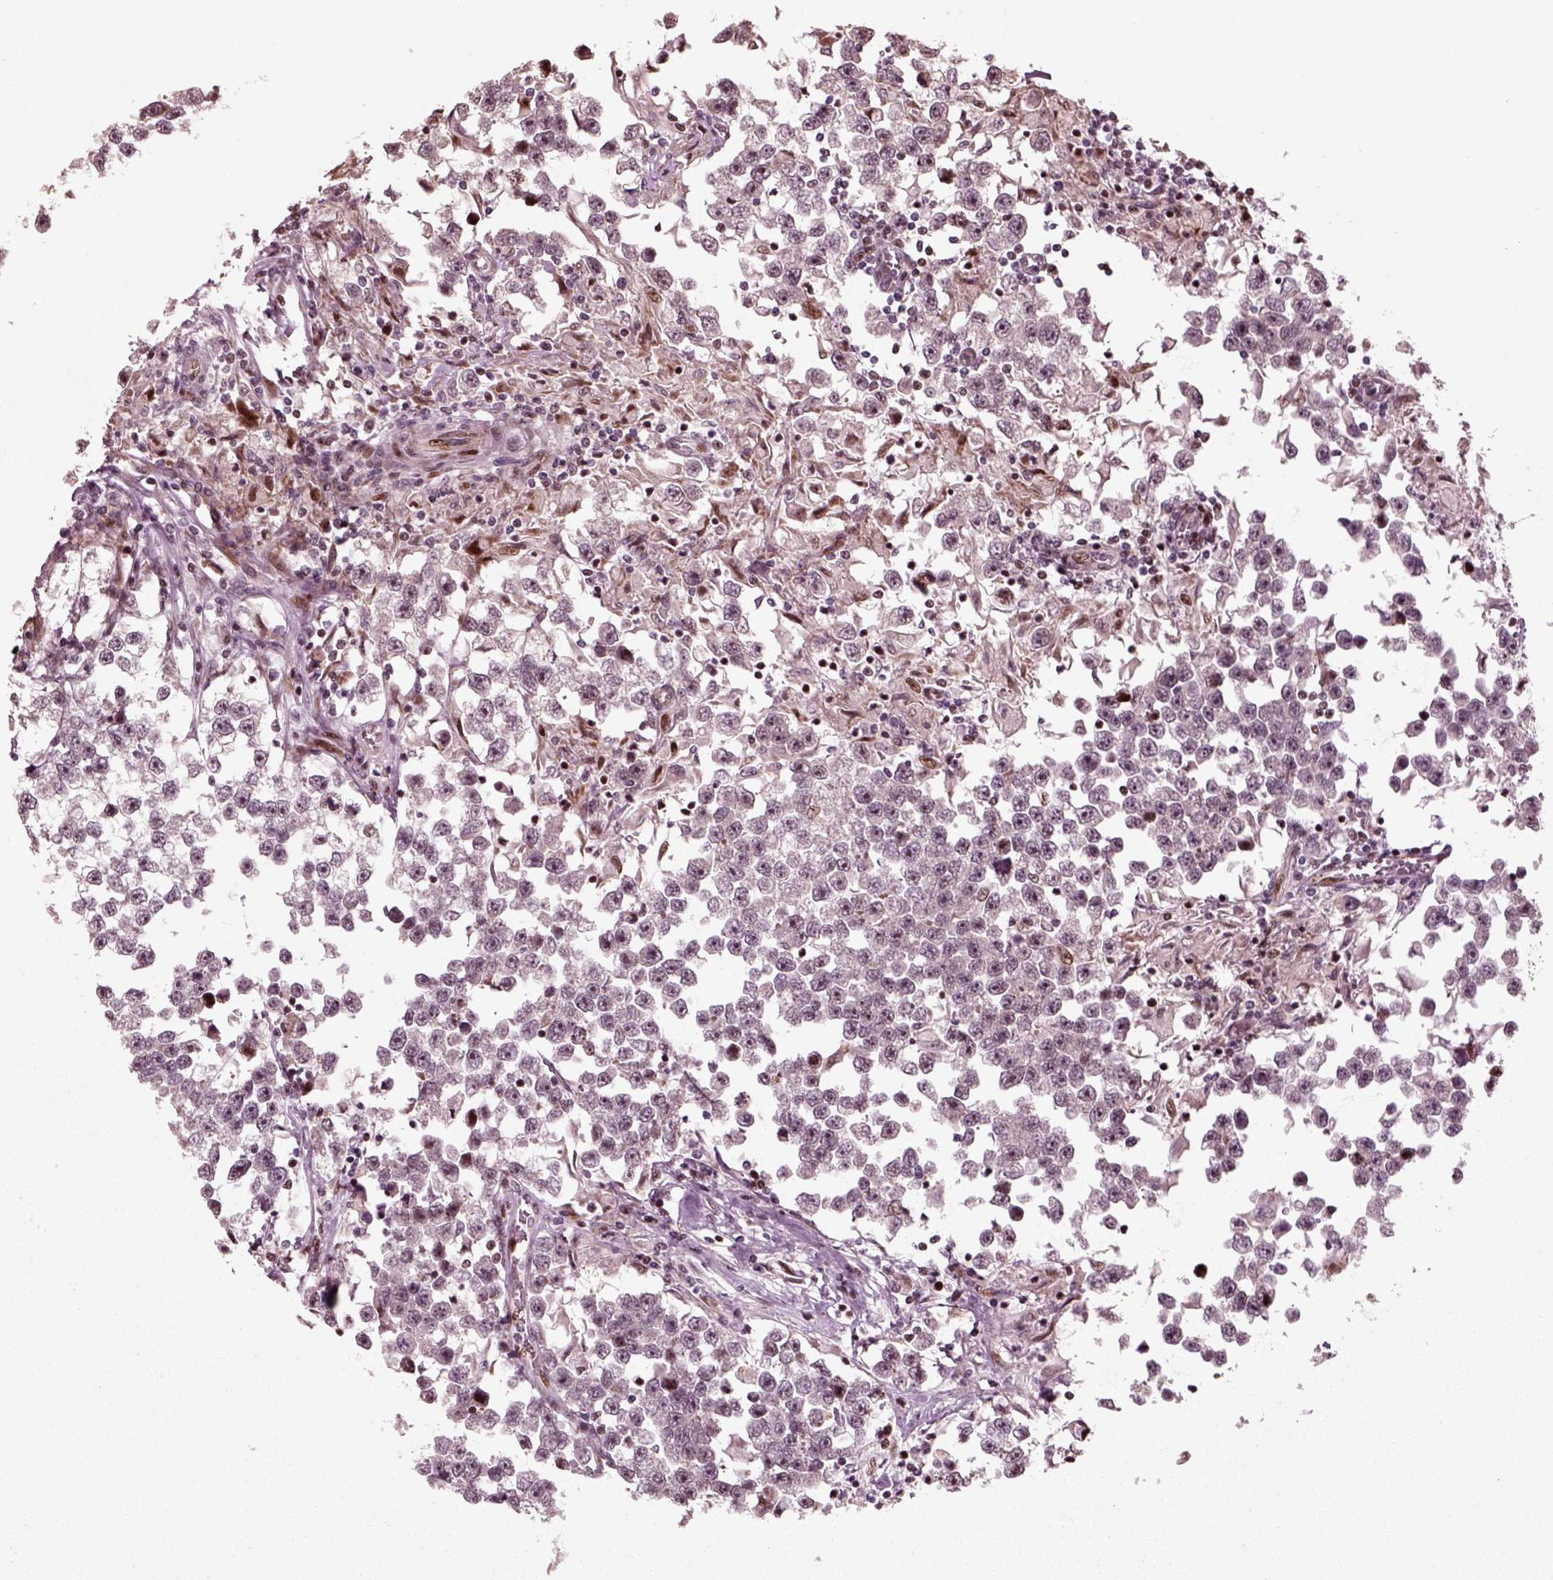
{"staining": {"intensity": "negative", "quantity": "none", "location": "none"}, "tissue": "testis cancer", "cell_type": "Tumor cells", "image_type": "cancer", "snomed": [{"axis": "morphology", "description": "Seminoma, NOS"}, {"axis": "topography", "description": "Testis"}], "caption": "A photomicrograph of human seminoma (testis) is negative for staining in tumor cells. The staining is performed using DAB (3,3'-diaminobenzidine) brown chromogen with nuclei counter-stained in using hematoxylin.", "gene": "CDC14A", "patient": {"sex": "male", "age": 46}}